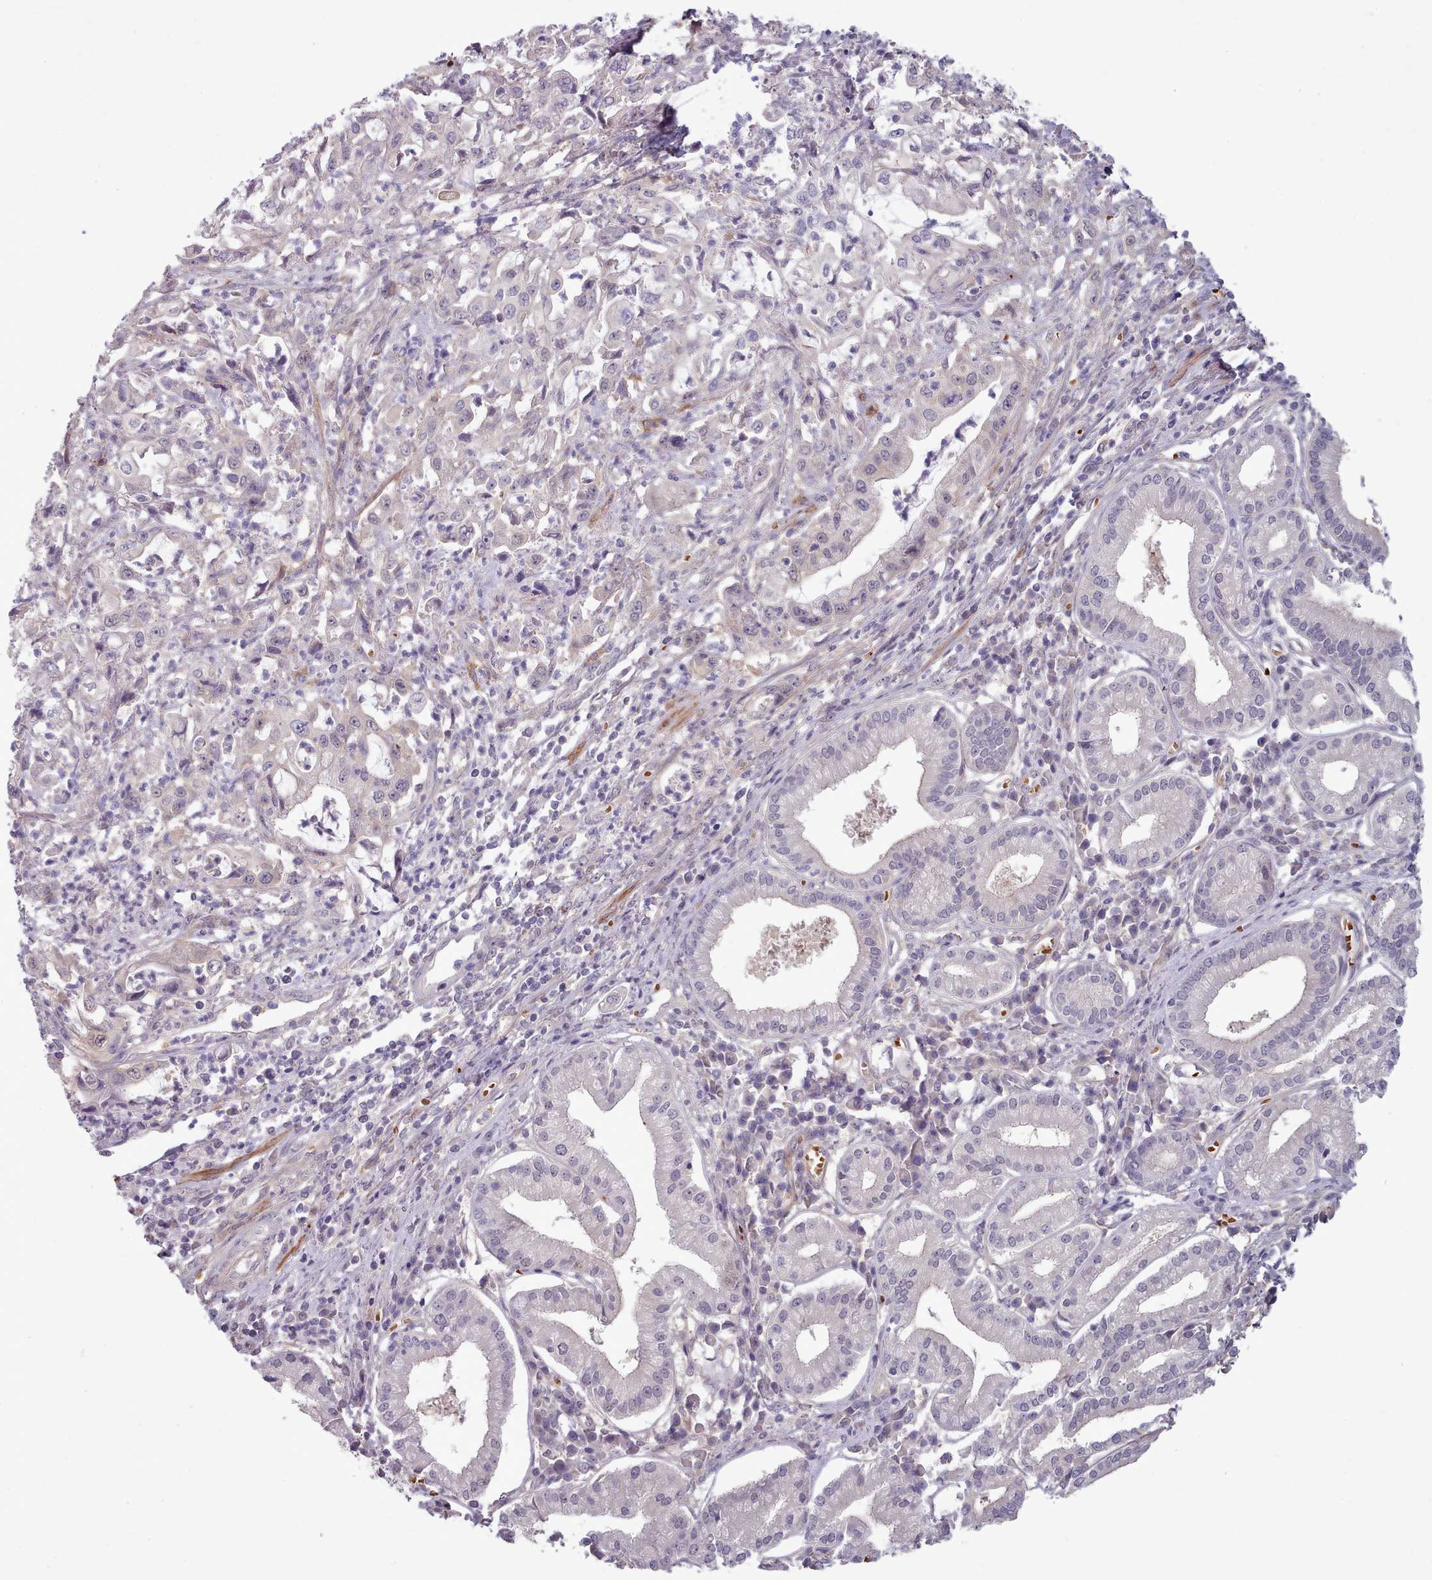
{"staining": {"intensity": "negative", "quantity": "none", "location": "none"}, "tissue": "pancreatic cancer", "cell_type": "Tumor cells", "image_type": "cancer", "snomed": [{"axis": "morphology", "description": "Adenocarcinoma, NOS"}, {"axis": "topography", "description": "Pancreas"}], "caption": "A high-resolution micrograph shows IHC staining of pancreatic cancer (adenocarcinoma), which displays no significant expression in tumor cells.", "gene": "CLNS1A", "patient": {"sex": "female", "age": 61}}